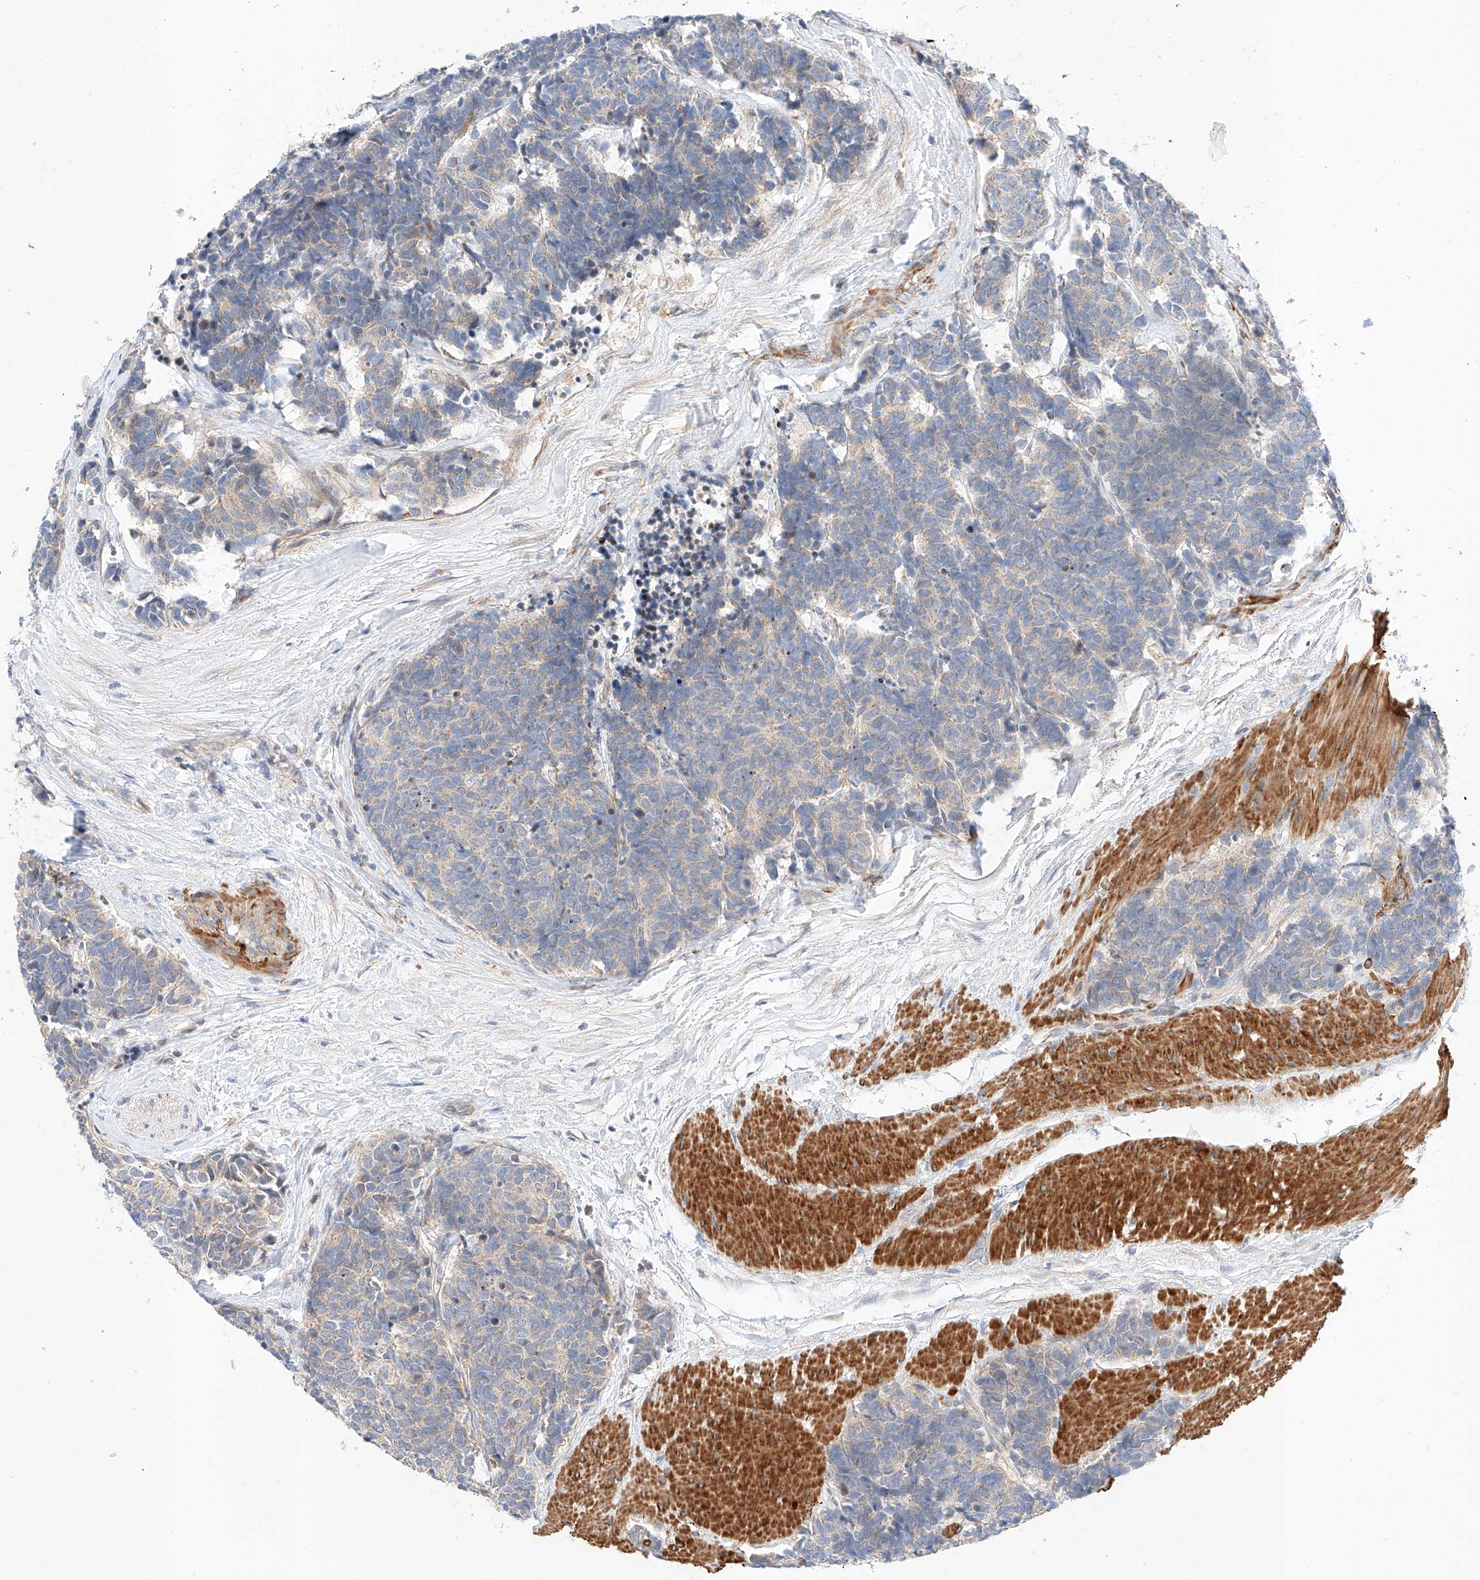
{"staining": {"intensity": "weak", "quantity": "25%-75%", "location": "cytoplasmic/membranous"}, "tissue": "carcinoid", "cell_type": "Tumor cells", "image_type": "cancer", "snomed": [{"axis": "morphology", "description": "Carcinoma, NOS"}, {"axis": "morphology", "description": "Carcinoid, malignant, NOS"}, {"axis": "topography", "description": "Urinary bladder"}], "caption": "Weak cytoplasmic/membranous staining for a protein is appreciated in about 25%-75% of tumor cells of carcinoid (malignant) using immunohistochemistry (IHC).", "gene": "C6orf118", "patient": {"sex": "male", "age": 57}}